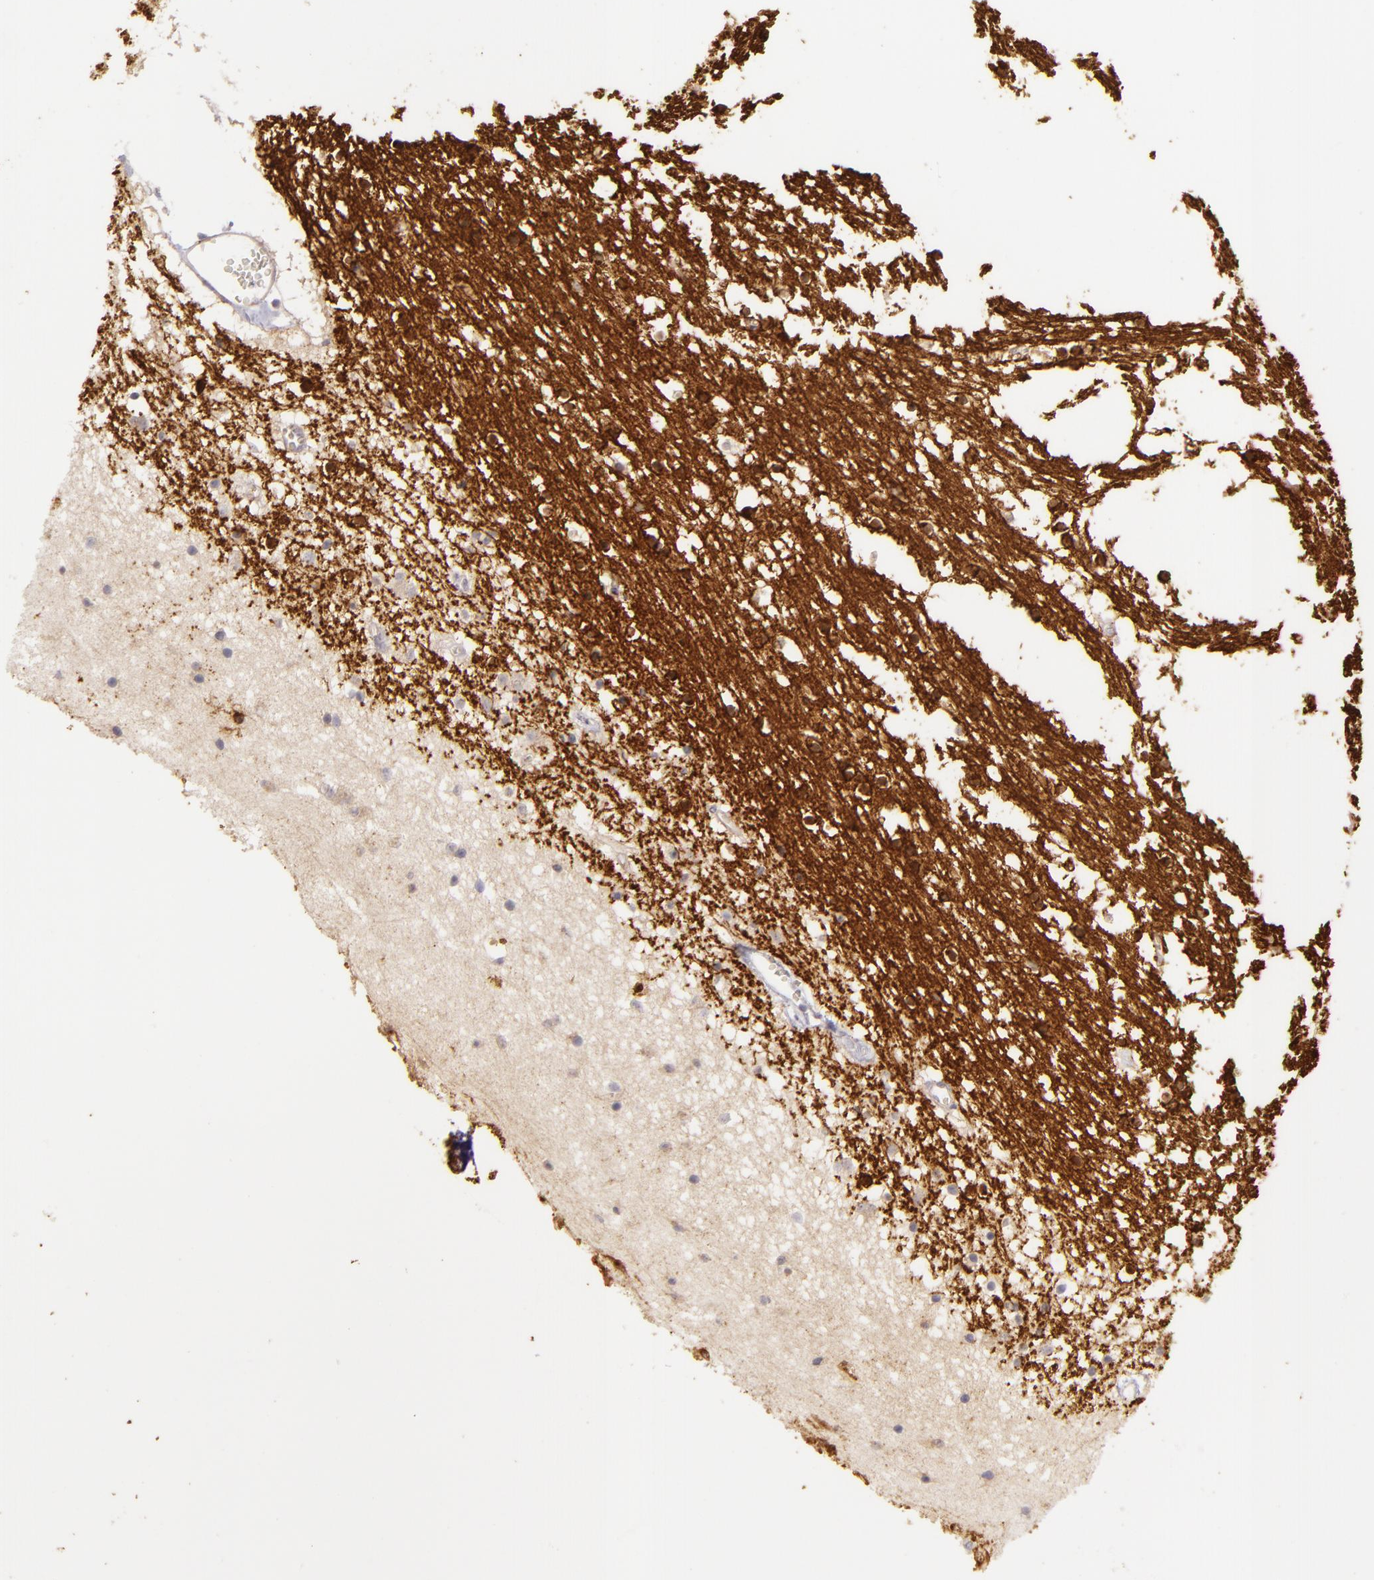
{"staining": {"intensity": "moderate", "quantity": "25%-75%", "location": "cytoplasmic/membranous"}, "tissue": "caudate", "cell_type": "Glial cells", "image_type": "normal", "snomed": [{"axis": "morphology", "description": "Normal tissue, NOS"}, {"axis": "topography", "description": "Lateral ventricle wall"}], "caption": "Caudate stained with a protein marker demonstrates moderate staining in glial cells.", "gene": "ZC3H7B", "patient": {"sex": "male", "age": 45}}